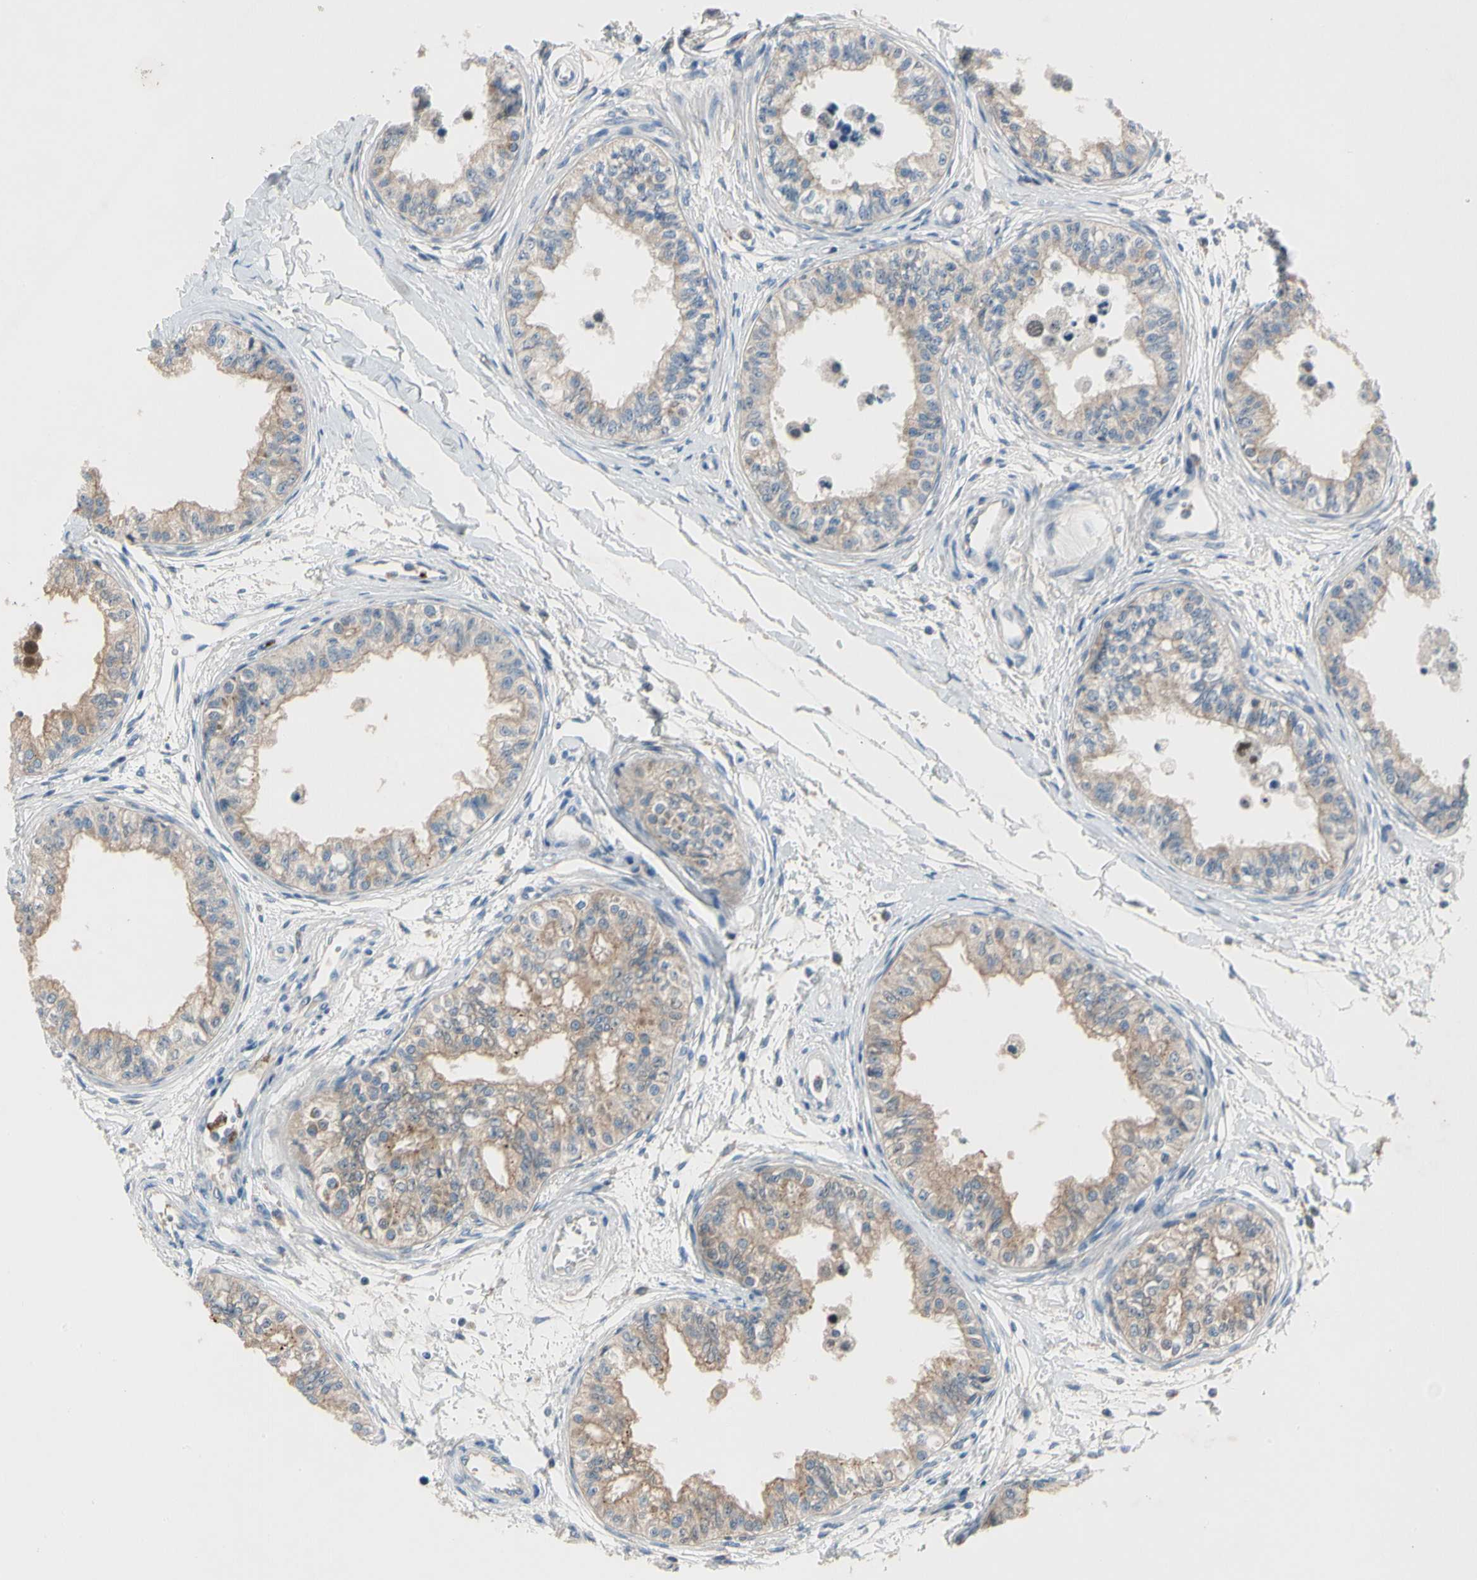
{"staining": {"intensity": "moderate", "quantity": ">75%", "location": "cytoplasmic/membranous"}, "tissue": "epididymis", "cell_type": "Glandular cells", "image_type": "normal", "snomed": [{"axis": "morphology", "description": "Normal tissue, NOS"}, {"axis": "morphology", "description": "Adenocarcinoma, metastatic, NOS"}, {"axis": "topography", "description": "Testis"}, {"axis": "topography", "description": "Epididymis"}], "caption": "Immunohistochemical staining of normal human epididymis reveals >75% levels of moderate cytoplasmic/membranous protein positivity in about >75% of glandular cells.", "gene": "HJURP", "patient": {"sex": "male", "age": 26}}